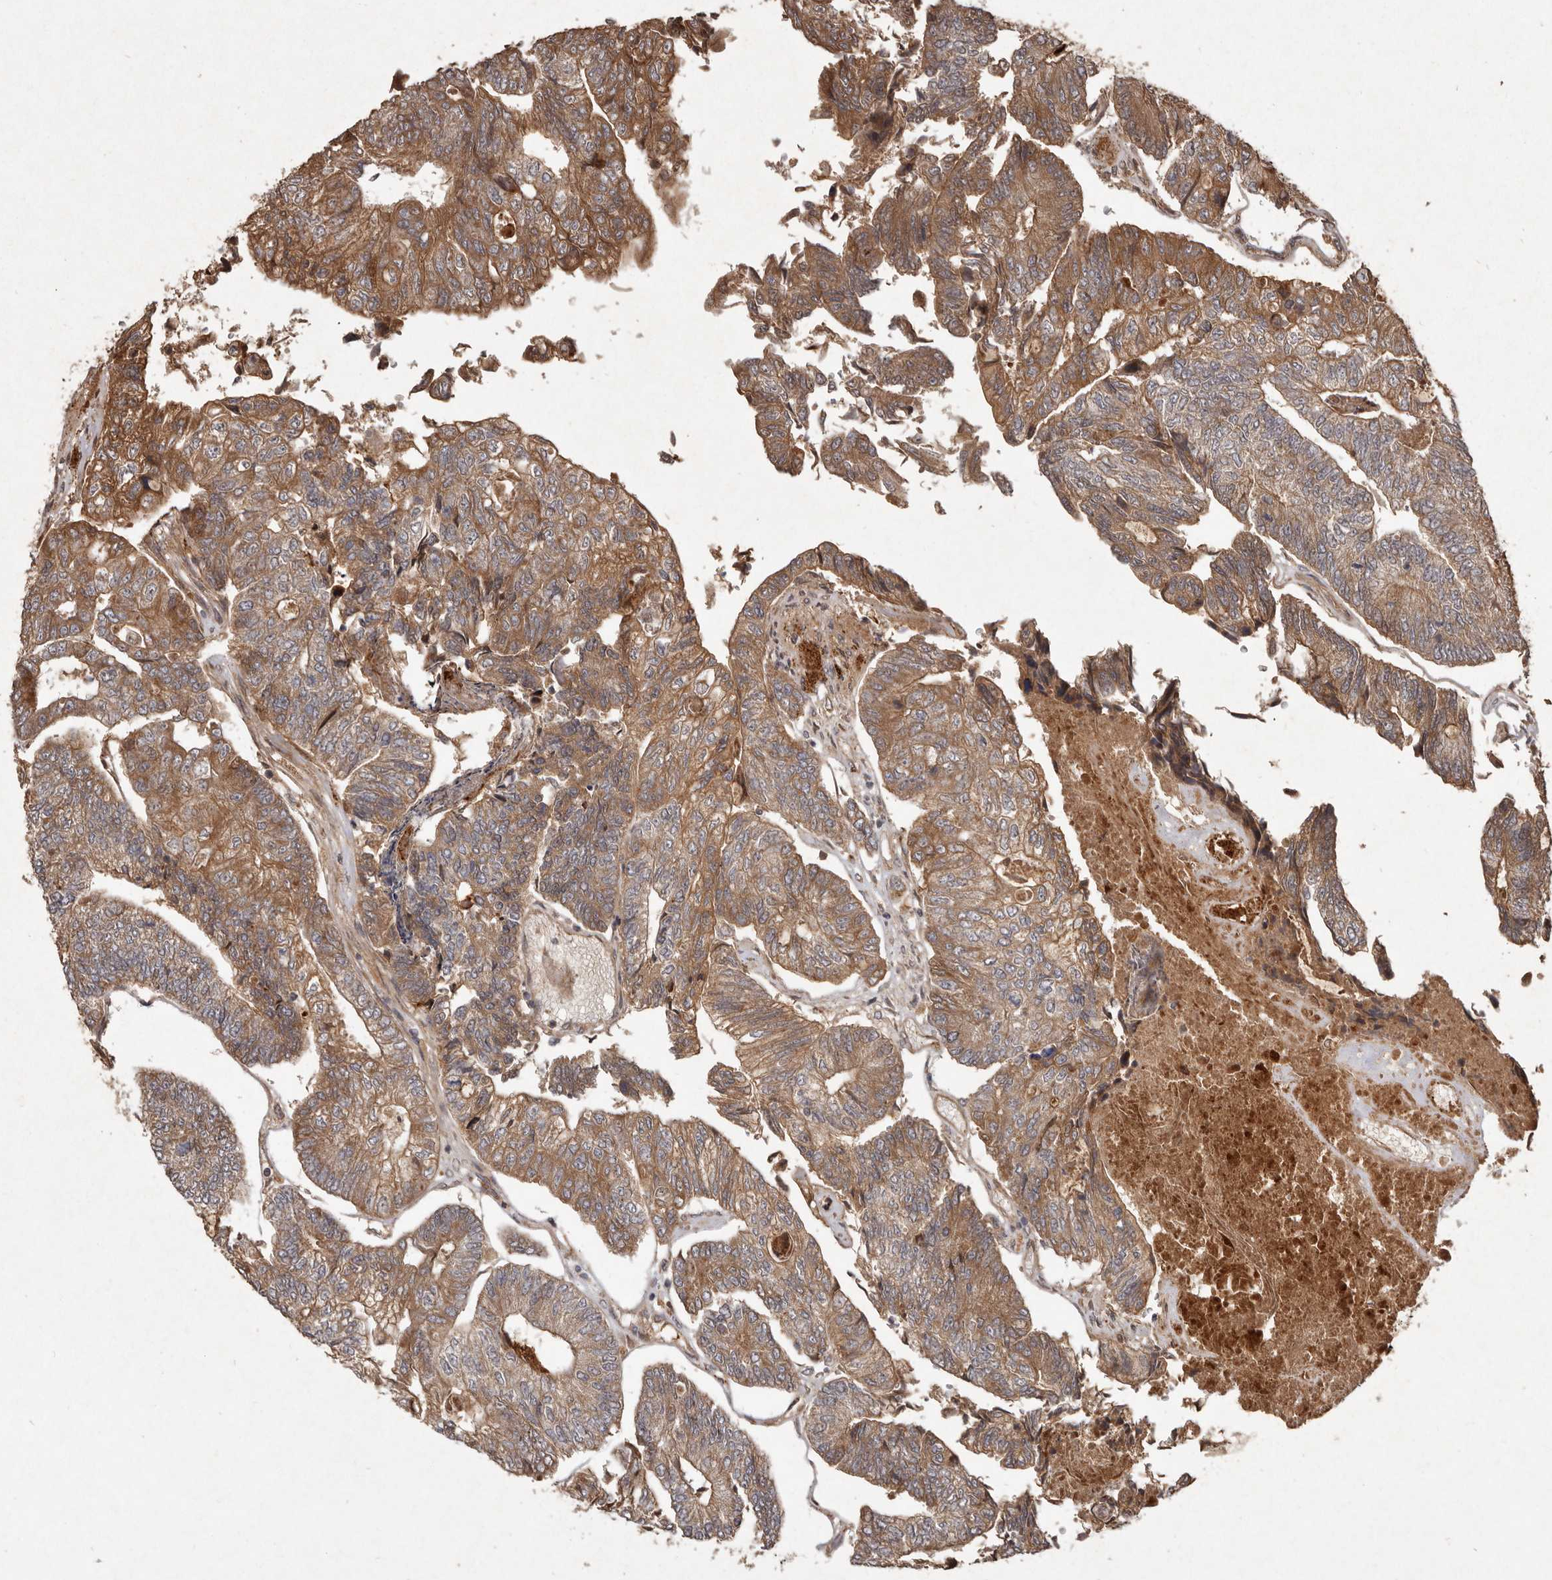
{"staining": {"intensity": "moderate", "quantity": ">75%", "location": "cytoplasmic/membranous"}, "tissue": "colorectal cancer", "cell_type": "Tumor cells", "image_type": "cancer", "snomed": [{"axis": "morphology", "description": "Adenocarcinoma, NOS"}, {"axis": "topography", "description": "Colon"}], "caption": "High-magnification brightfield microscopy of colorectal adenocarcinoma stained with DAB (brown) and counterstained with hematoxylin (blue). tumor cells exhibit moderate cytoplasmic/membranous positivity is appreciated in approximately>75% of cells.", "gene": "SEMA3A", "patient": {"sex": "female", "age": 67}}